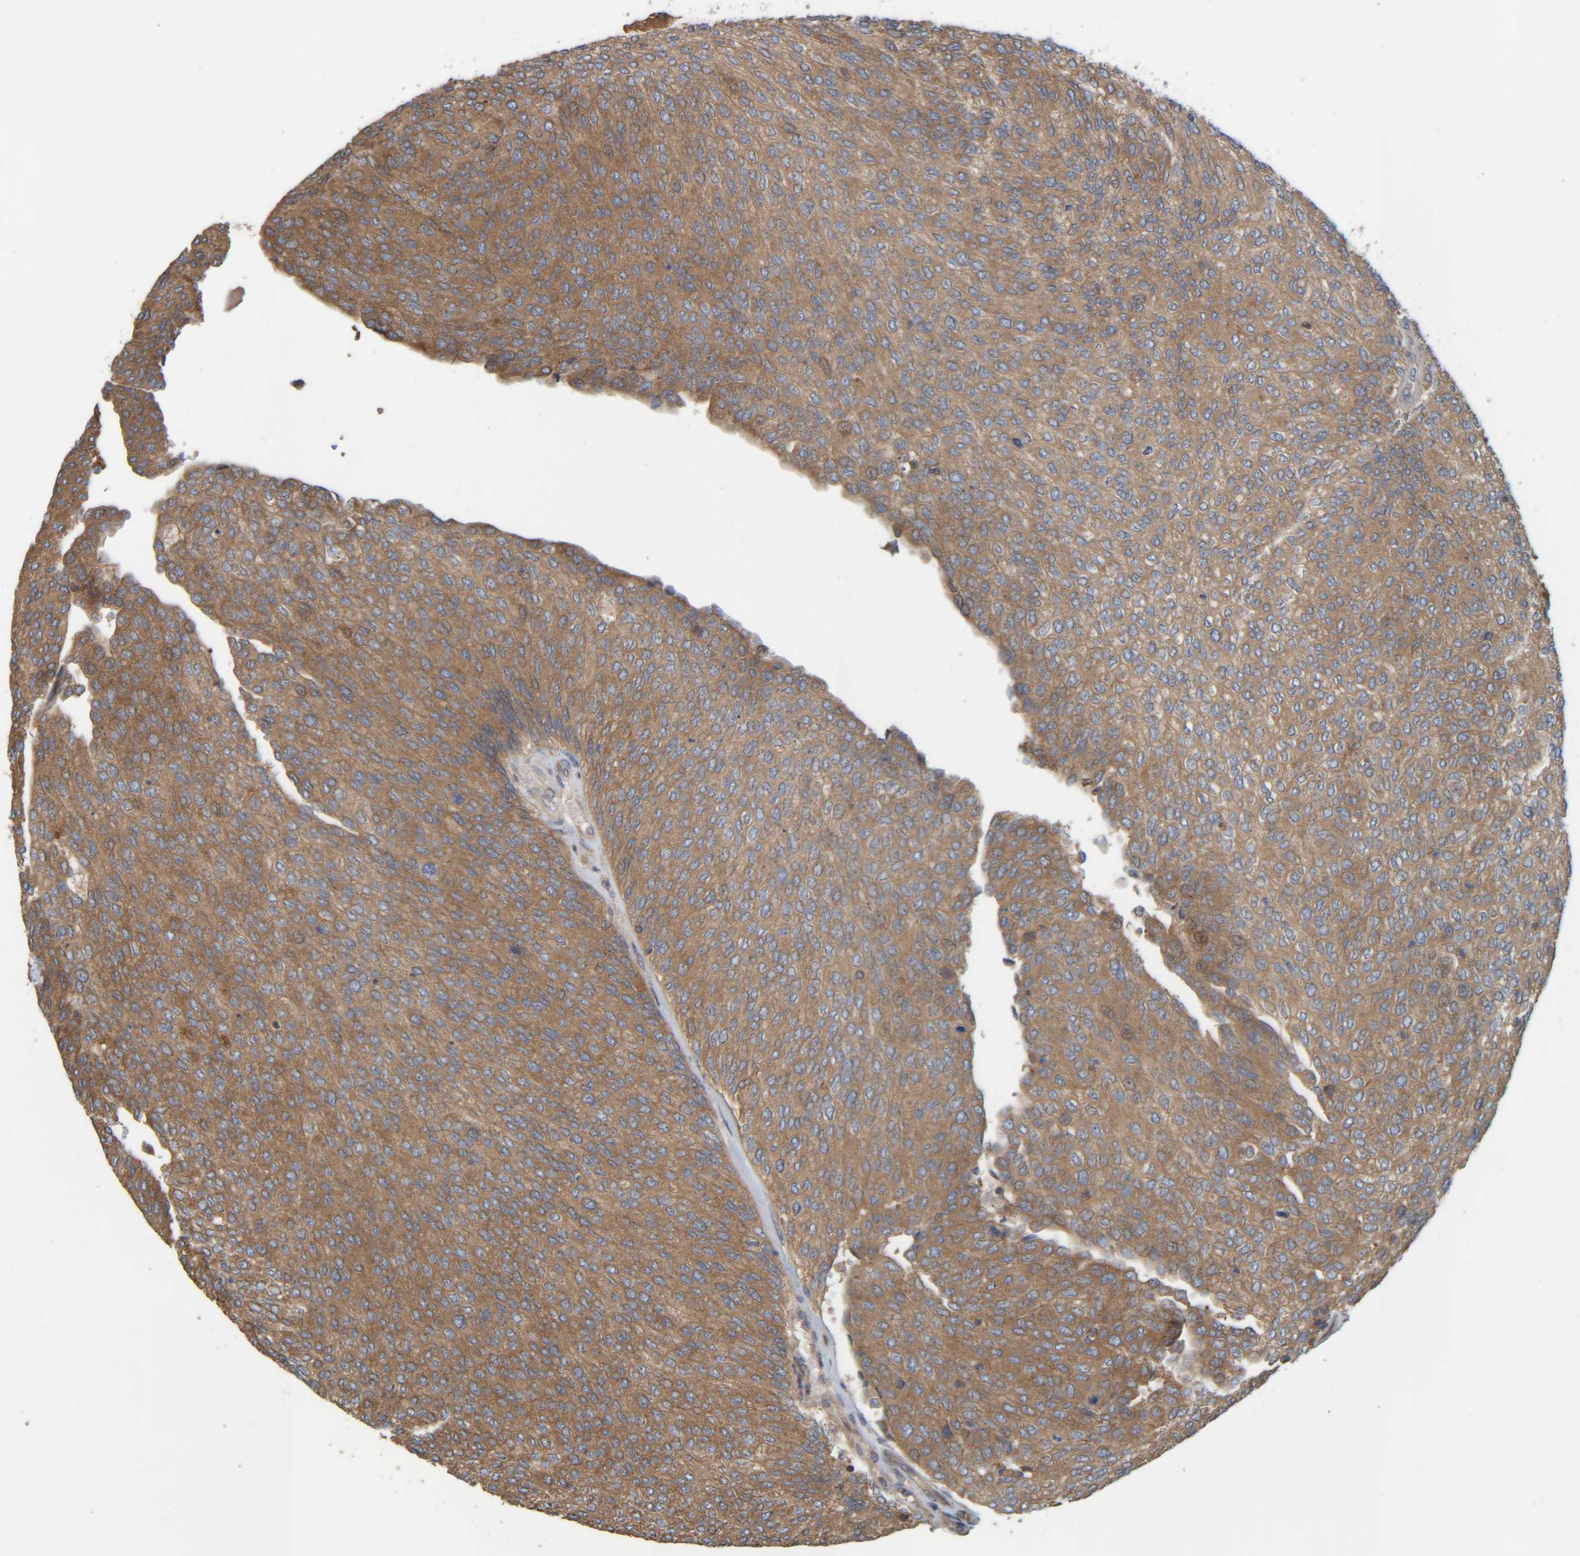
{"staining": {"intensity": "moderate", "quantity": ">75%", "location": "cytoplasmic/membranous"}, "tissue": "urothelial cancer", "cell_type": "Tumor cells", "image_type": "cancer", "snomed": [{"axis": "morphology", "description": "Urothelial carcinoma, Low grade"}, {"axis": "topography", "description": "Urinary bladder"}], "caption": "Immunohistochemistry (IHC) of urothelial cancer exhibits medium levels of moderate cytoplasmic/membranous positivity in about >75% of tumor cells.", "gene": "CCDC57", "patient": {"sex": "female", "age": 79}}